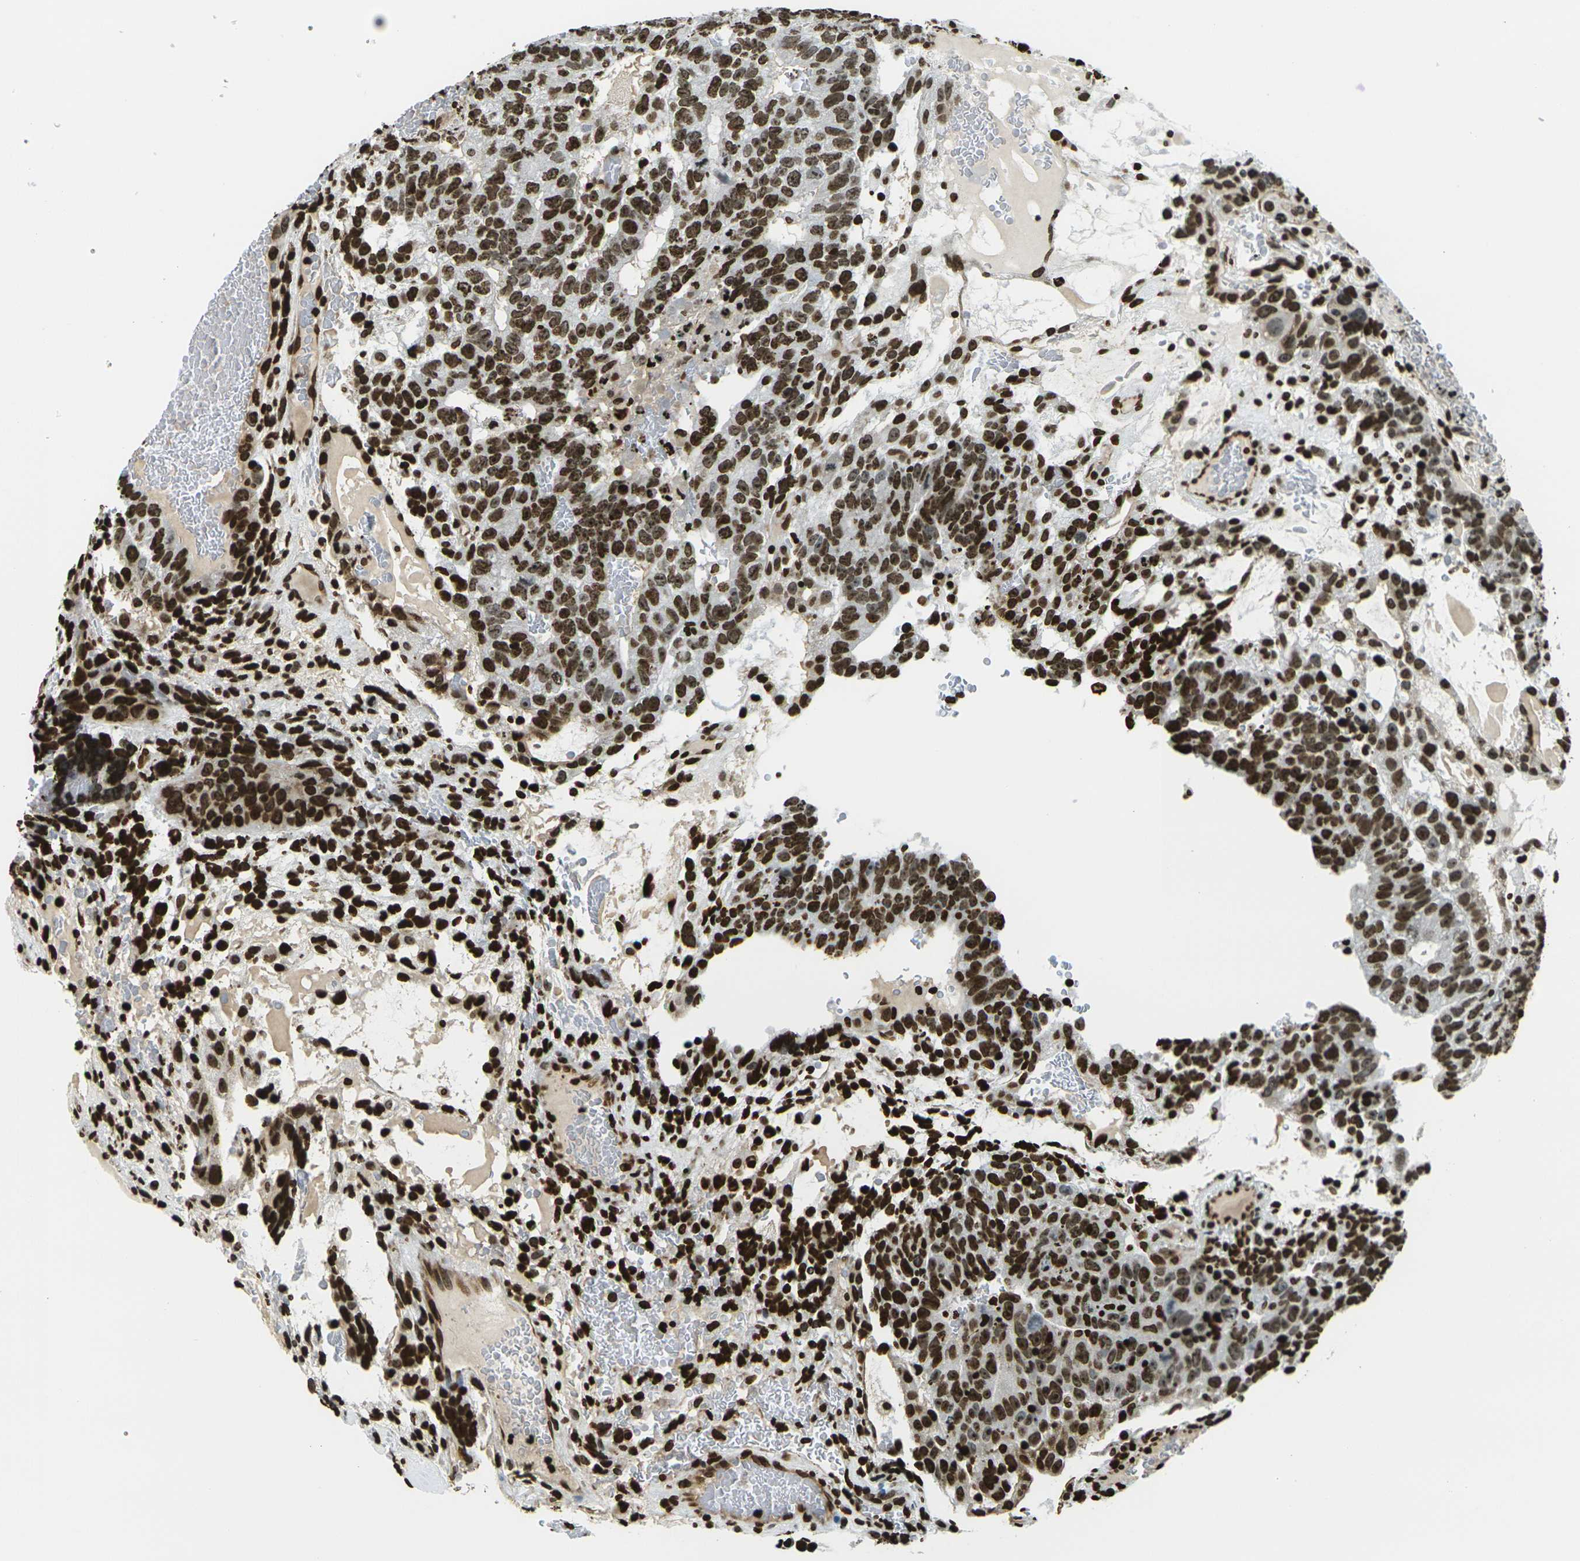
{"staining": {"intensity": "strong", "quantity": ">75%", "location": "nuclear"}, "tissue": "testis cancer", "cell_type": "Tumor cells", "image_type": "cancer", "snomed": [{"axis": "morphology", "description": "Seminoma, NOS"}, {"axis": "morphology", "description": "Carcinoma, Embryonal, NOS"}, {"axis": "topography", "description": "Testis"}], "caption": "Seminoma (testis) tissue exhibits strong nuclear staining in approximately >75% of tumor cells", "gene": "H1-2", "patient": {"sex": "male", "age": 52}}